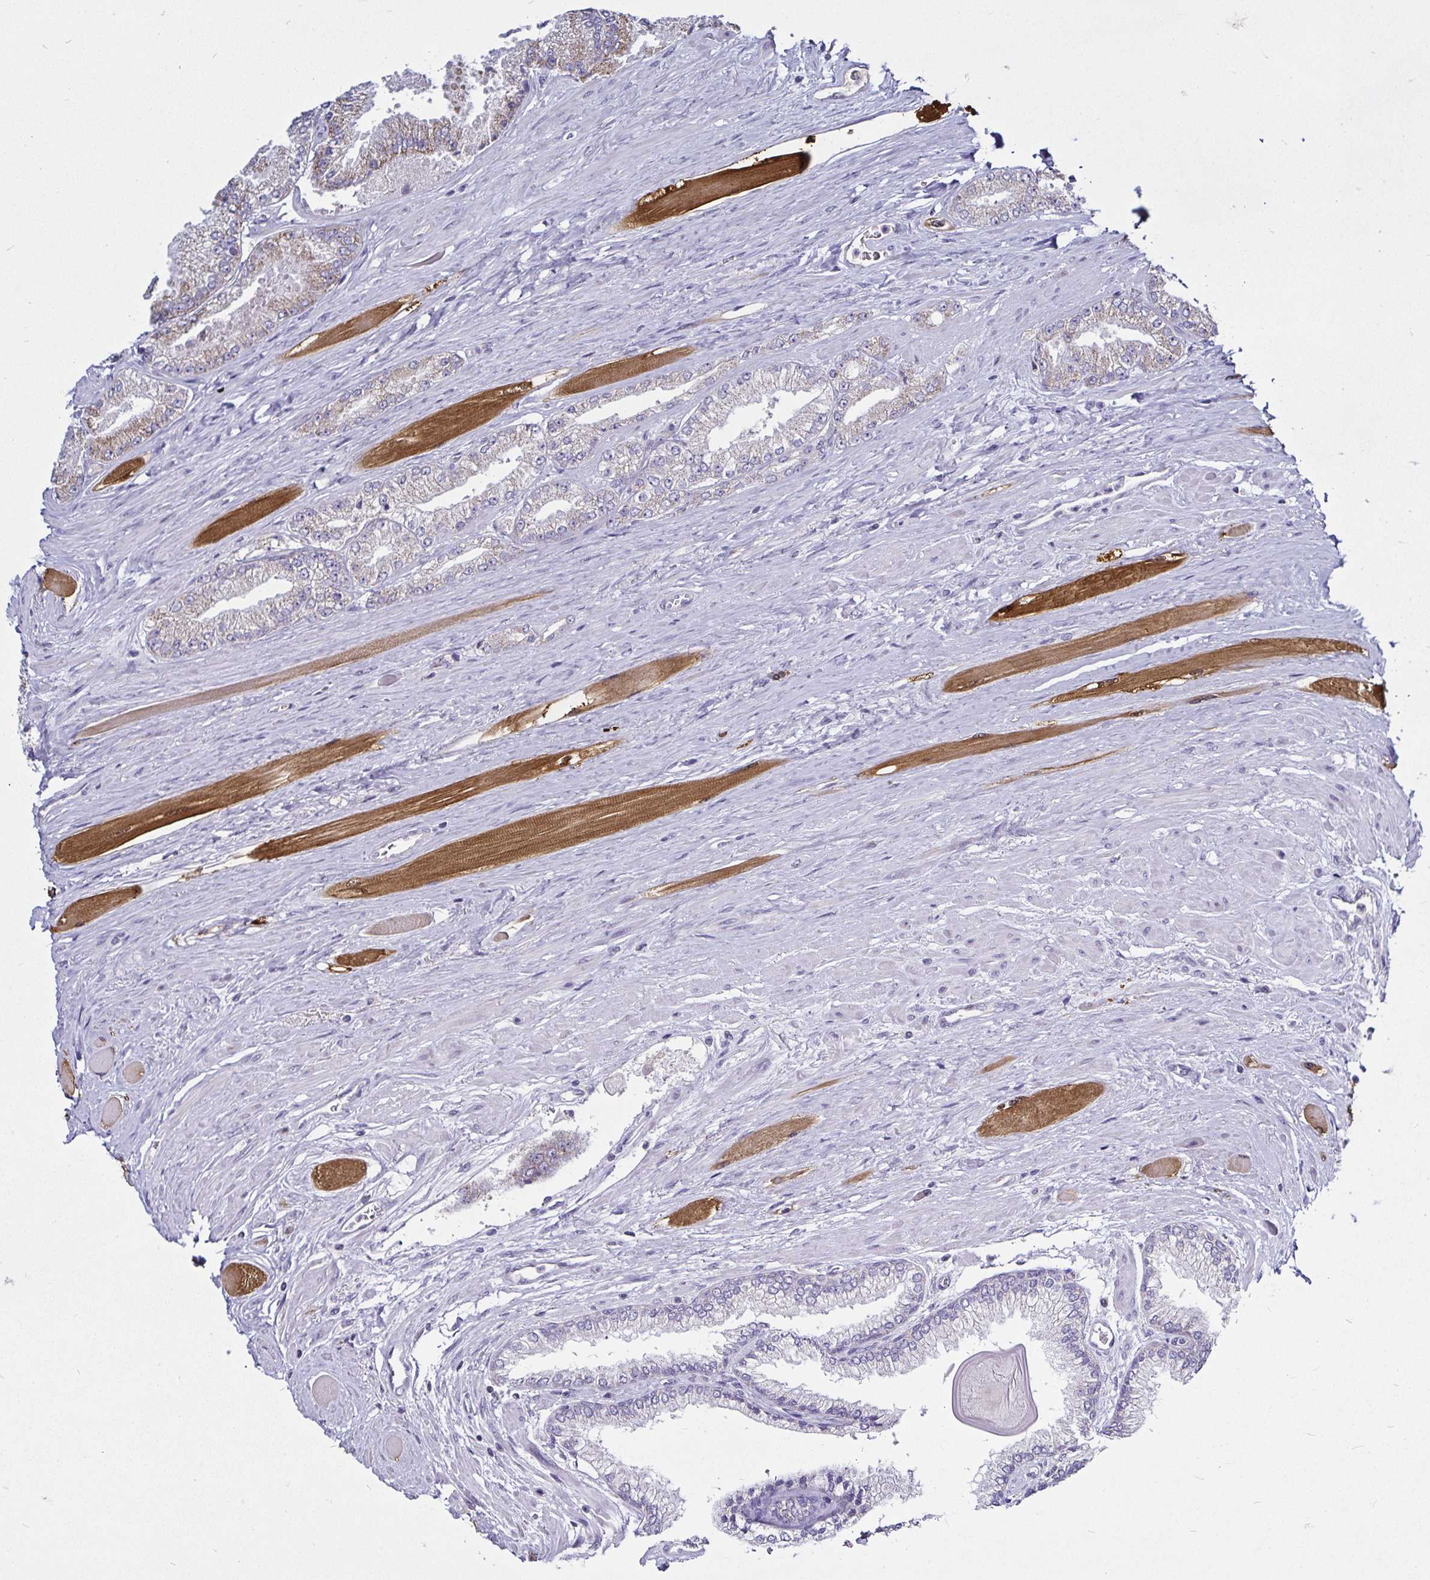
{"staining": {"intensity": "weak", "quantity": "25%-75%", "location": "cytoplasmic/membranous"}, "tissue": "prostate cancer", "cell_type": "Tumor cells", "image_type": "cancer", "snomed": [{"axis": "morphology", "description": "Adenocarcinoma, Low grade"}, {"axis": "topography", "description": "Prostate"}], "caption": "This image exhibits immunohistochemistry (IHC) staining of prostate low-grade adenocarcinoma, with low weak cytoplasmic/membranous positivity in approximately 25%-75% of tumor cells.", "gene": "PGAM2", "patient": {"sex": "male", "age": 67}}